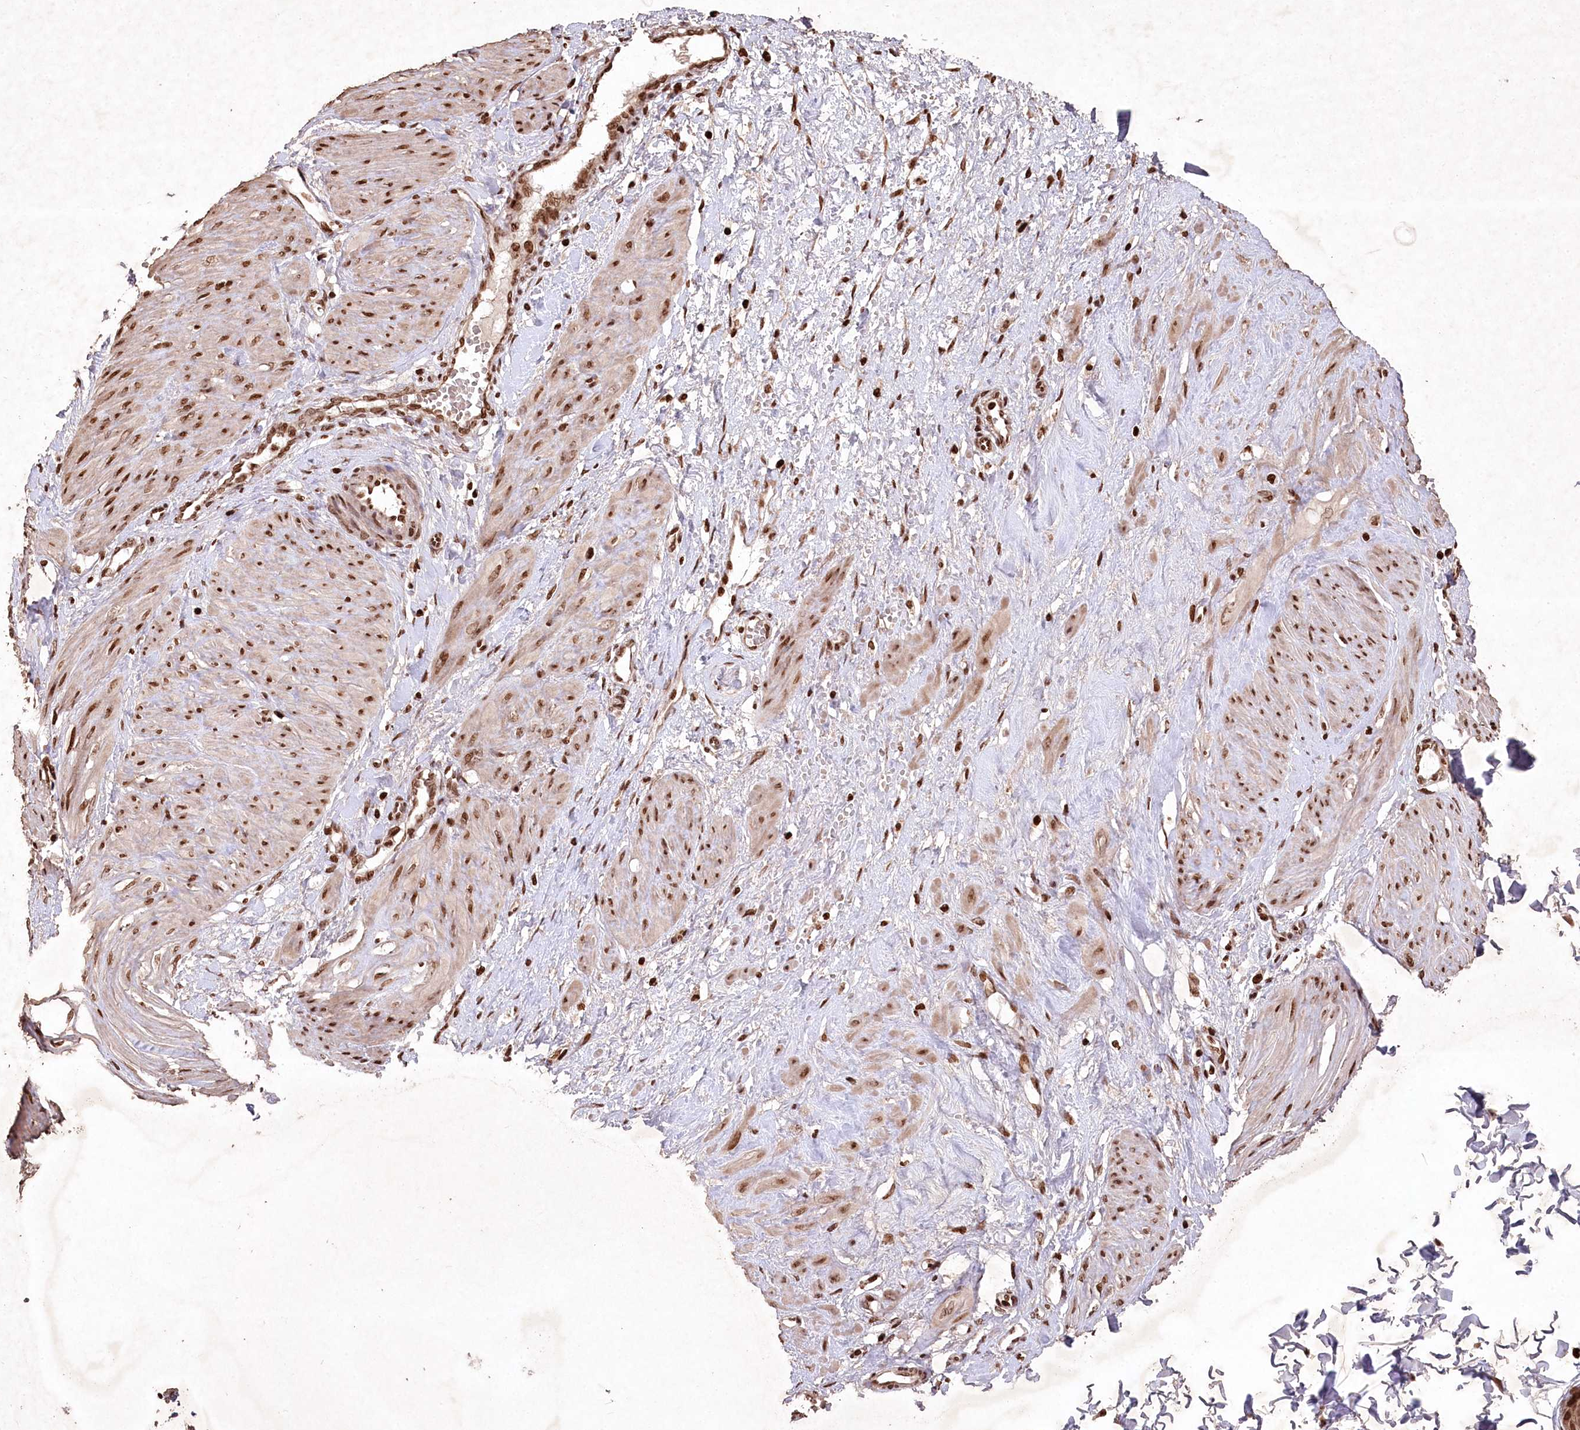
{"staining": {"intensity": "moderate", "quantity": ">75%", "location": "nuclear"}, "tissue": "smooth muscle", "cell_type": "Smooth muscle cells", "image_type": "normal", "snomed": [{"axis": "morphology", "description": "Normal tissue, NOS"}, {"axis": "topography", "description": "Endometrium"}], "caption": "Smooth muscle stained with DAB immunohistochemistry displays medium levels of moderate nuclear expression in about >75% of smooth muscle cells.", "gene": "CCSER2", "patient": {"sex": "female", "age": 33}}